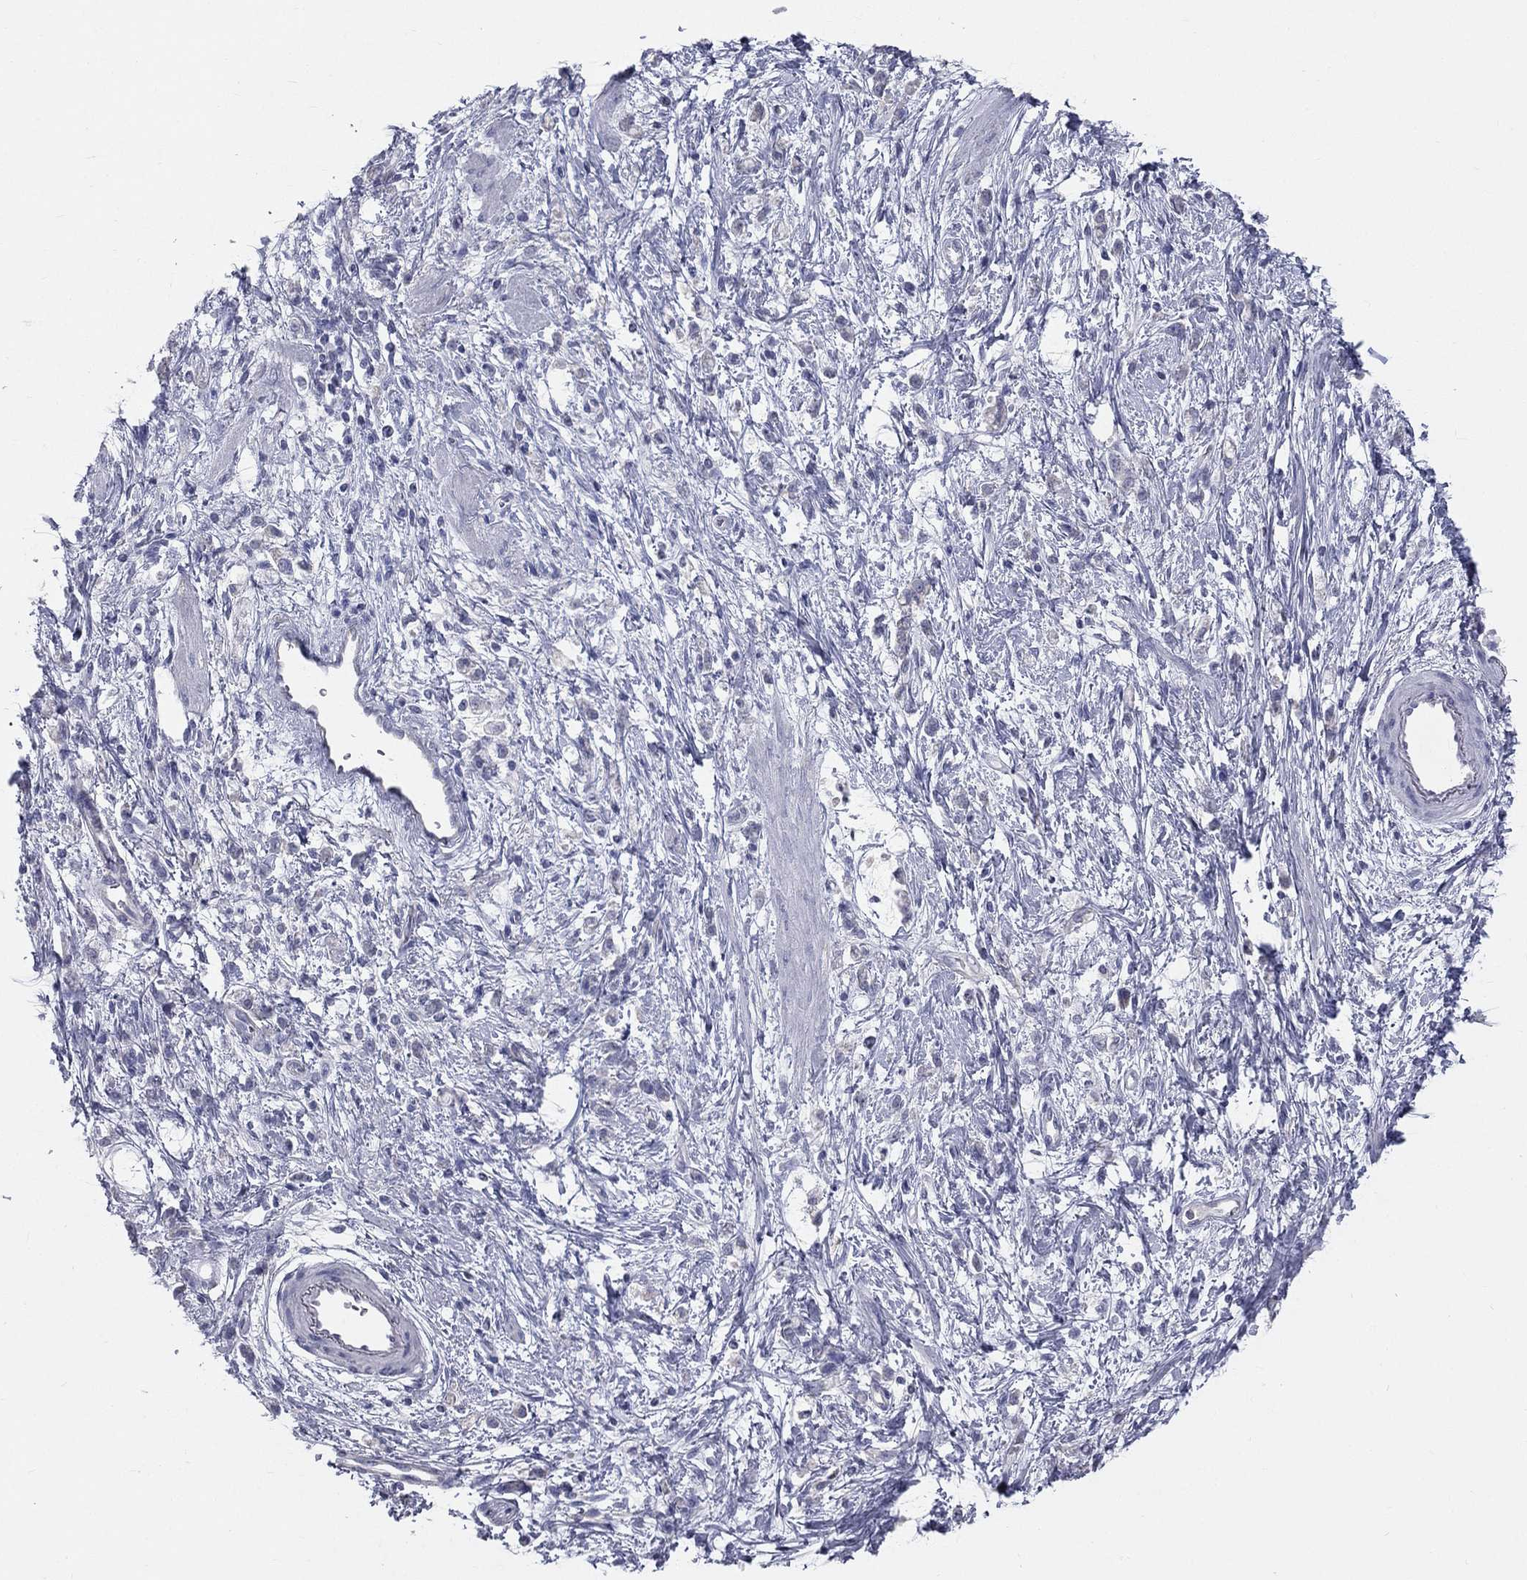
{"staining": {"intensity": "negative", "quantity": "none", "location": "none"}, "tissue": "stomach cancer", "cell_type": "Tumor cells", "image_type": "cancer", "snomed": [{"axis": "morphology", "description": "Adenocarcinoma, NOS"}, {"axis": "topography", "description": "Stomach"}], "caption": "The micrograph demonstrates no staining of tumor cells in stomach adenocarcinoma. (Stains: DAB immunohistochemistry (IHC) with hematoxylin counter stain, Microscopy: brightfield microscopy at high magnification).", "gene": "STK31", "patient": {"sex": "female", "age": 60}}